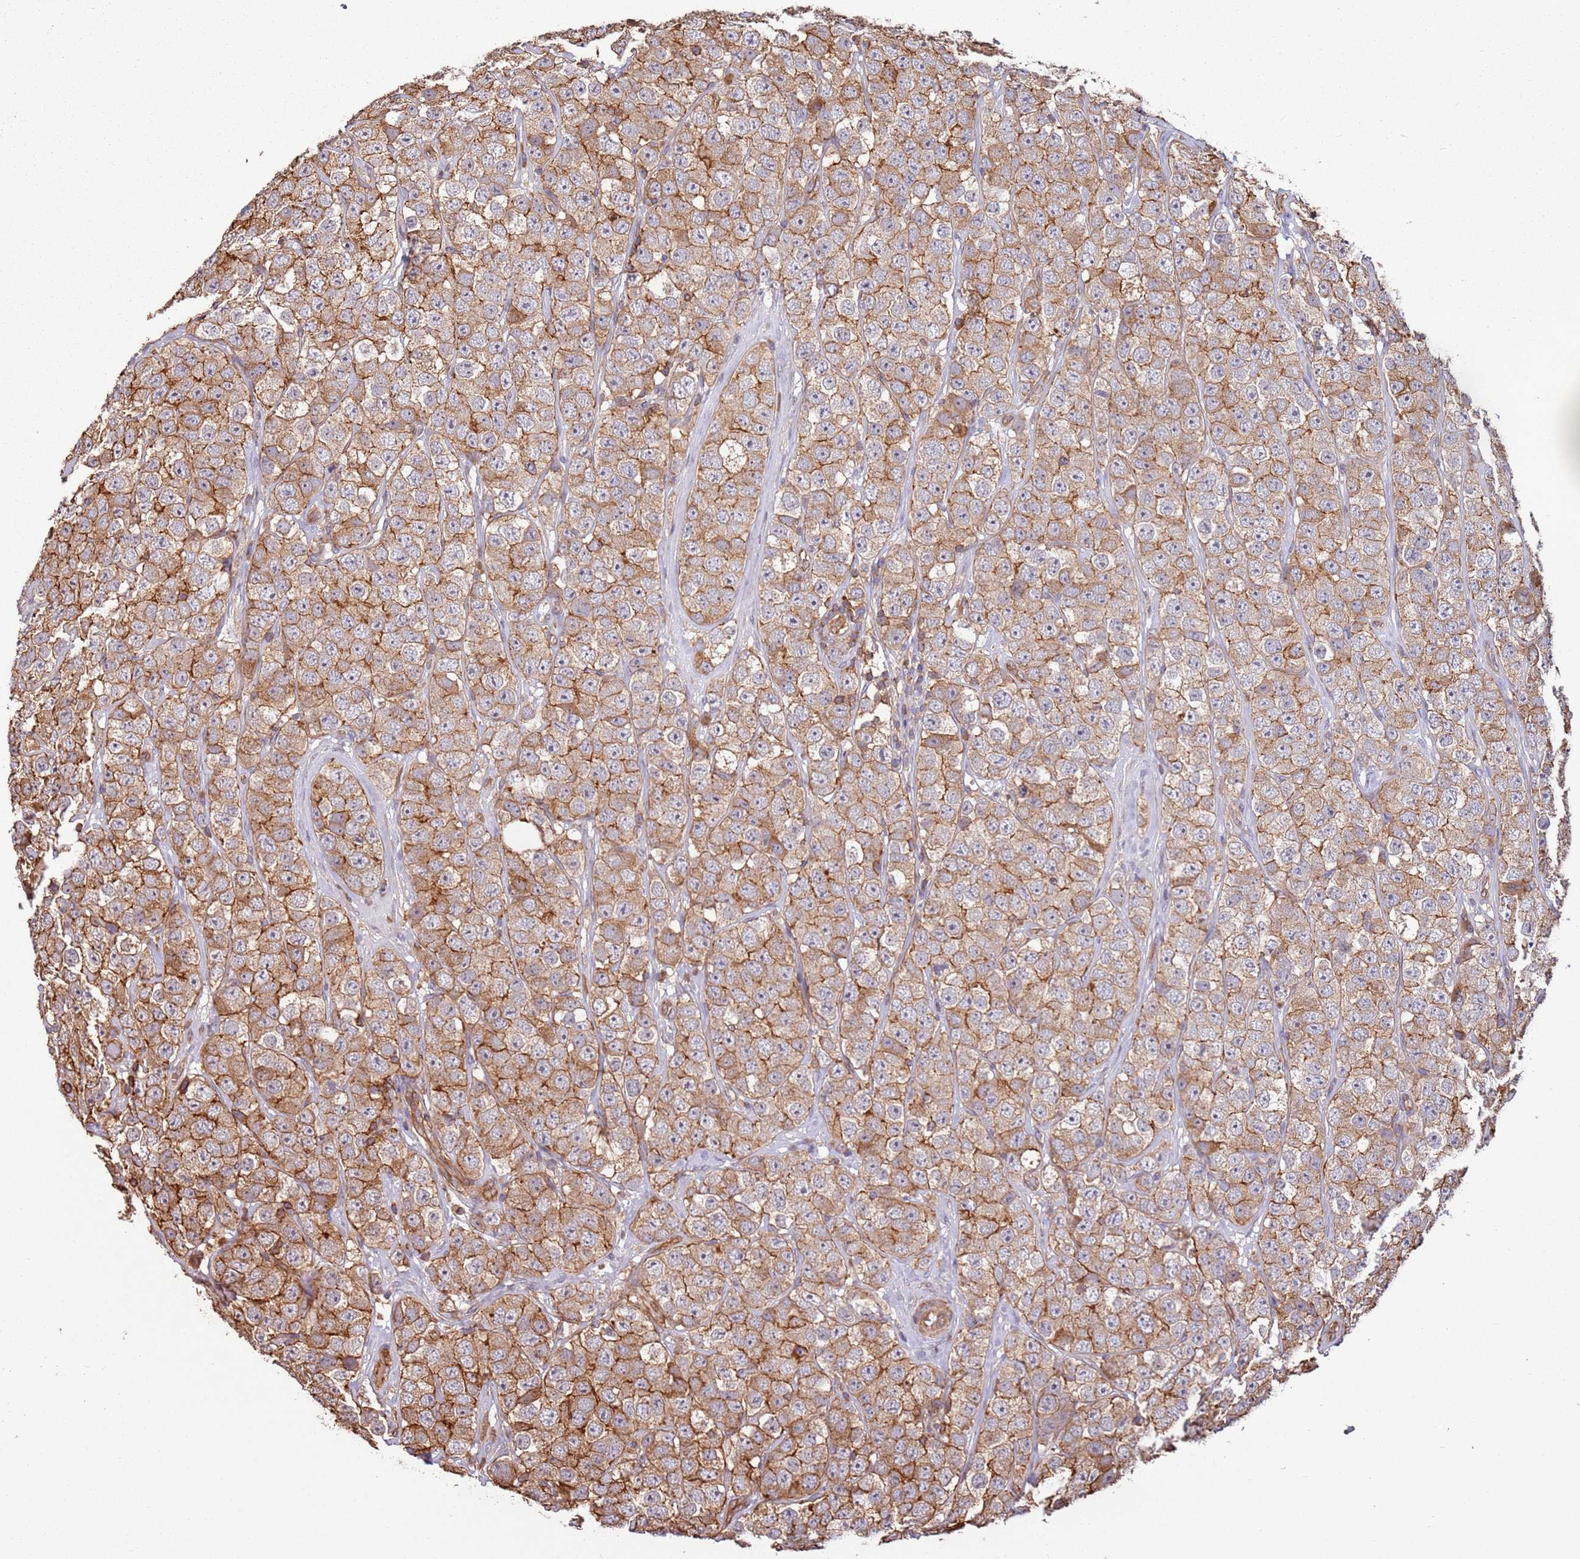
{"staining": {"intensity": "moderate", "quantity": ">75%", "location": "cytoplasmic/membranous"}, "tissue": "testis cancer", "cell_type": "Tumor cells", "image_type": "cancer", "snomed": [{"axis": "morphology", "description": "Seminoma, NOS"}, {"axis": "topography", "description": "Testis"}], "caption": "Immunohistochemistry (IHC) histopathology image of testis seminoma stained for a protein (brown), which shows medium levels of moderate cytoplasmic/membranous staining in about >75% of tumor cells.", "gene": "ACVR2A", "patient": {"sex": "male", "age": 28}}